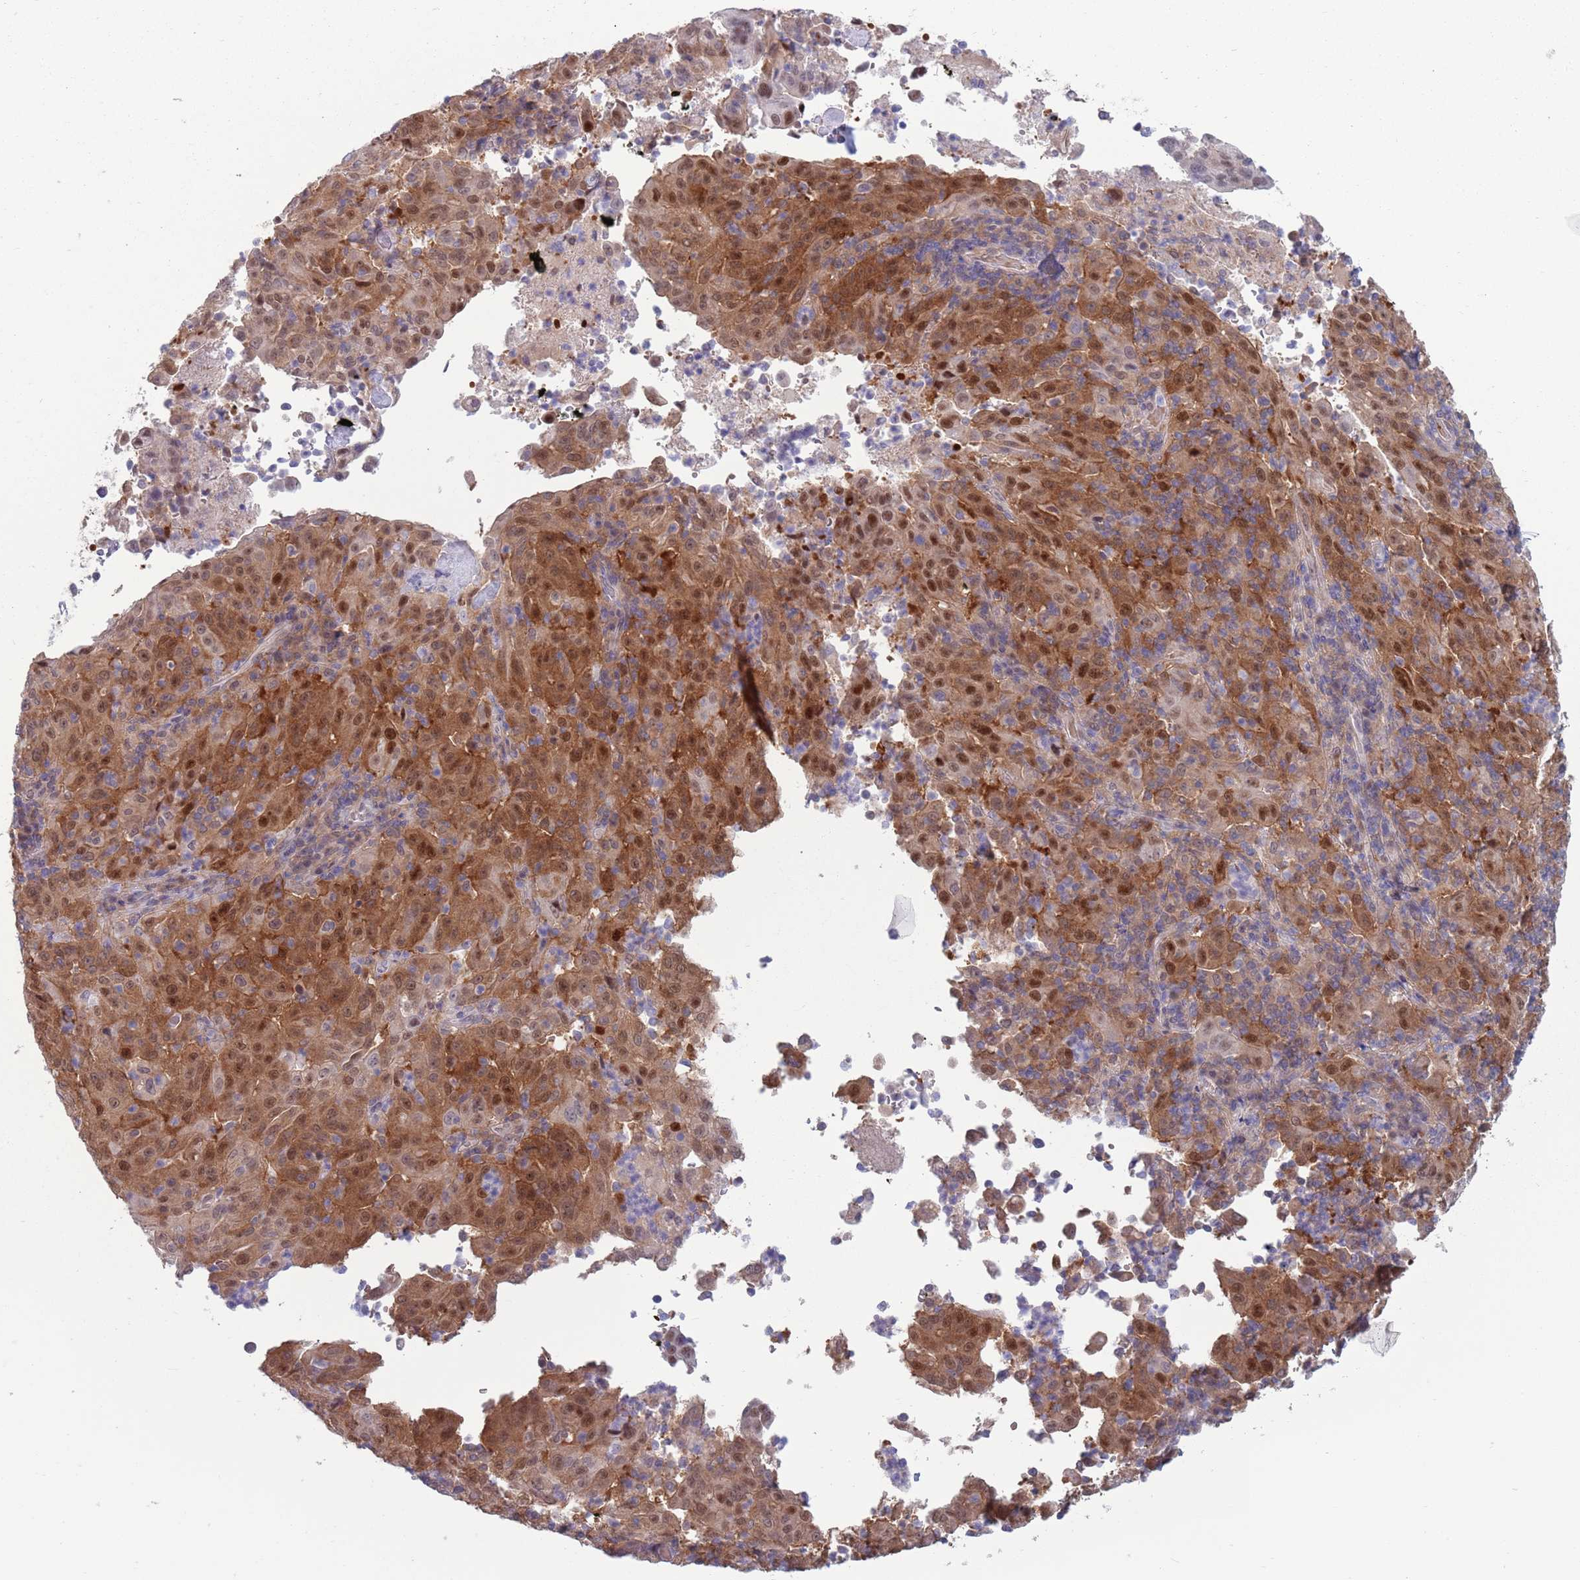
{"staining": {"intensity": "moderate", "quantity": ">75%", "location": "cytoplasmic/membranous,nuclear"}, "tissue": "pancreatic cancer", "cell_type": "Tumor cells", "image_type": "cancer", "snomed": [{"axis": "morphology", "description": "Adenocarcinoma, NOS"}, {"axis": "topography", "description": "Pancreas"}], "caption": "Immunohistochemical staining of human pancreatic adenocarcinoma exhibits medium levels of moderate cytoplasmic/membranous and nuclear protein positivity in approximately >75% of tumor cells.", "gene": "CLNS1A", "patient": {"sex": "male", "age": 63}}